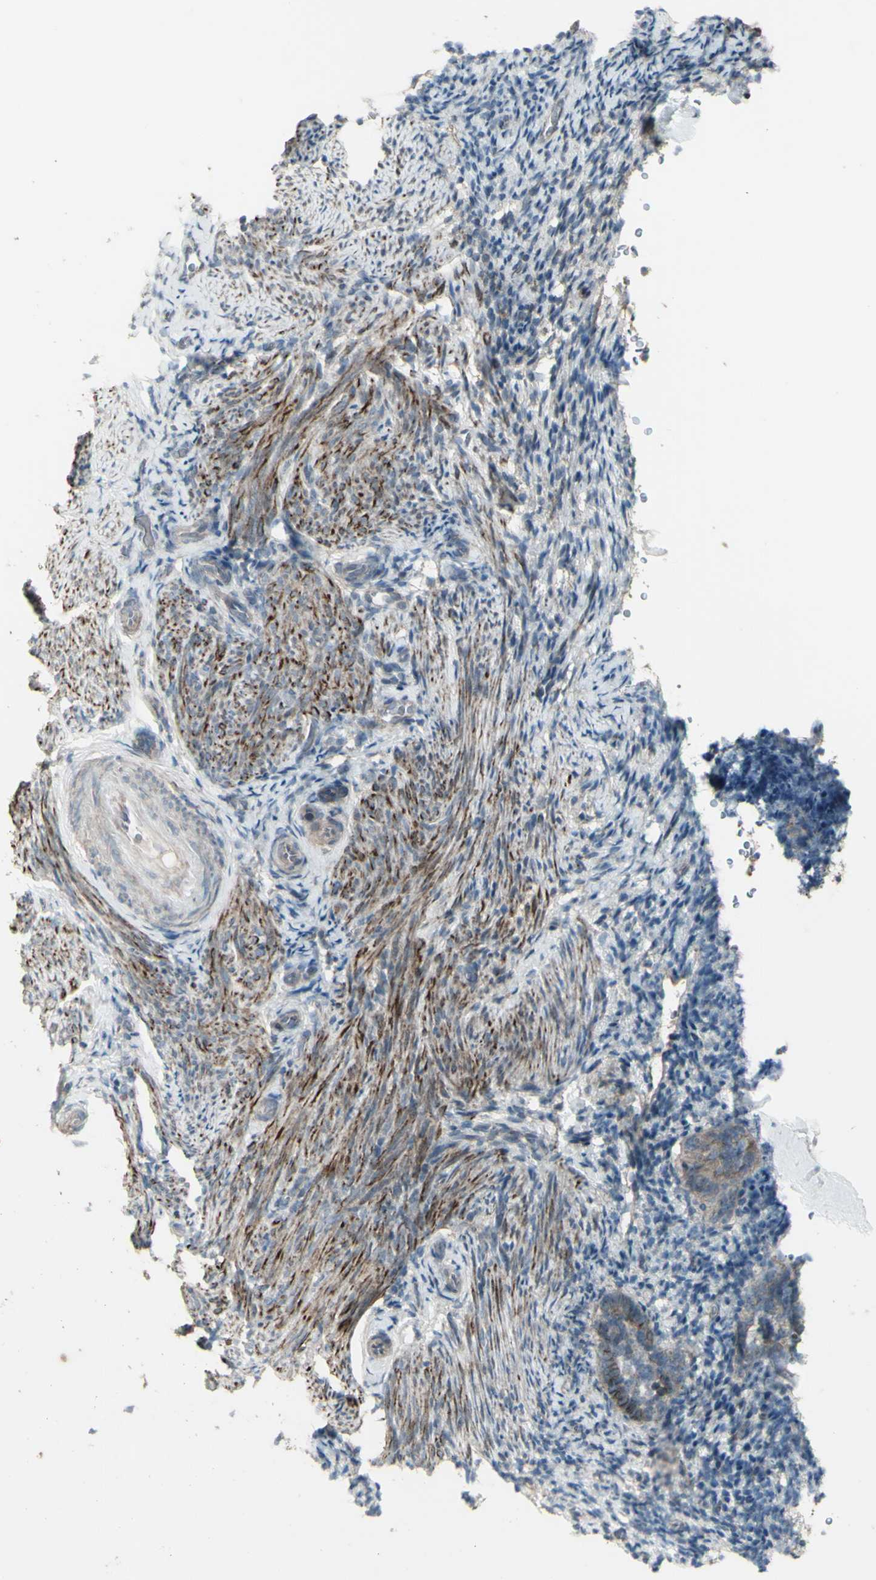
{"staining": {"intensity": "negative", "quantity": "none", "location": "none"}, "tissue": "endometrium", "cell_type": "Cells in endometrial stroma", "image_type": "normal", "snomed": [{"axis": "morphology", "description": "Normal tissue, NOS"}, {"axis": "topography", "description": "Endometrium"}], "caption": "The image reveals no staining of cells in endometrial stroma in unremarkable endometrium.", "gene": "GRAMD1B", "patient": {"sex": "female", "age": 51}}